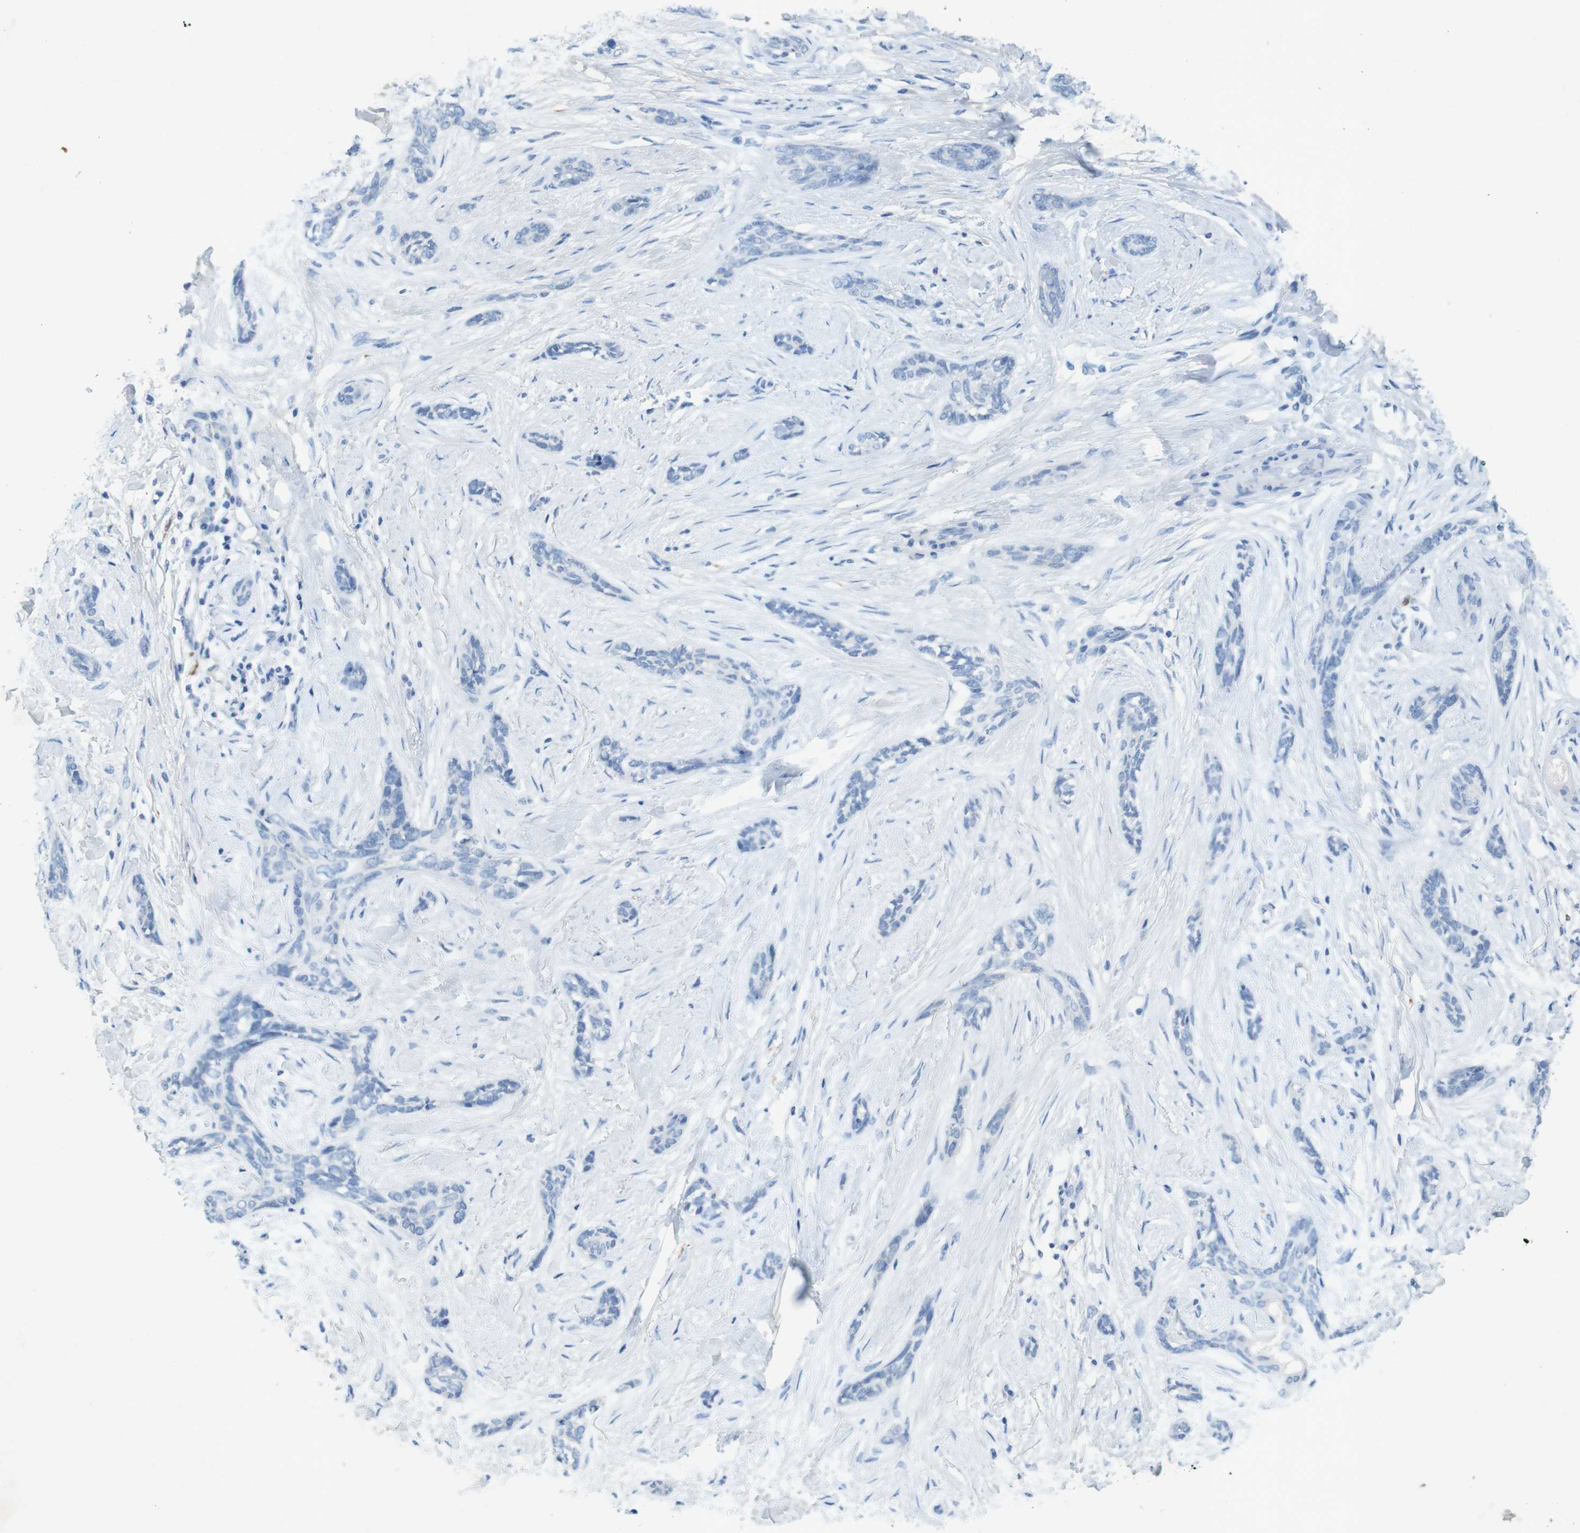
{"staining": {"intensity": "negative", "quantity": "none", "location": "none"}, "tissue": "skin cancer", "cell_type": "Tumor cells", "image_type": "cancer", "snomed": [{"axis": "morphology", "description": "Basal cell carcinoma"}, {"axis": "morphology", "description": "Adnexal tumor, benign"}, {"axis": "topography", "description": "Skin"}], "caption": "This is a photomicrograph of immunohistochemistry (IHC) staining of skin benign adnexal tumor, which shows no expression in tumor cells.", "gene": "CD320", "patient": {"sex": "female", "age": 42}}